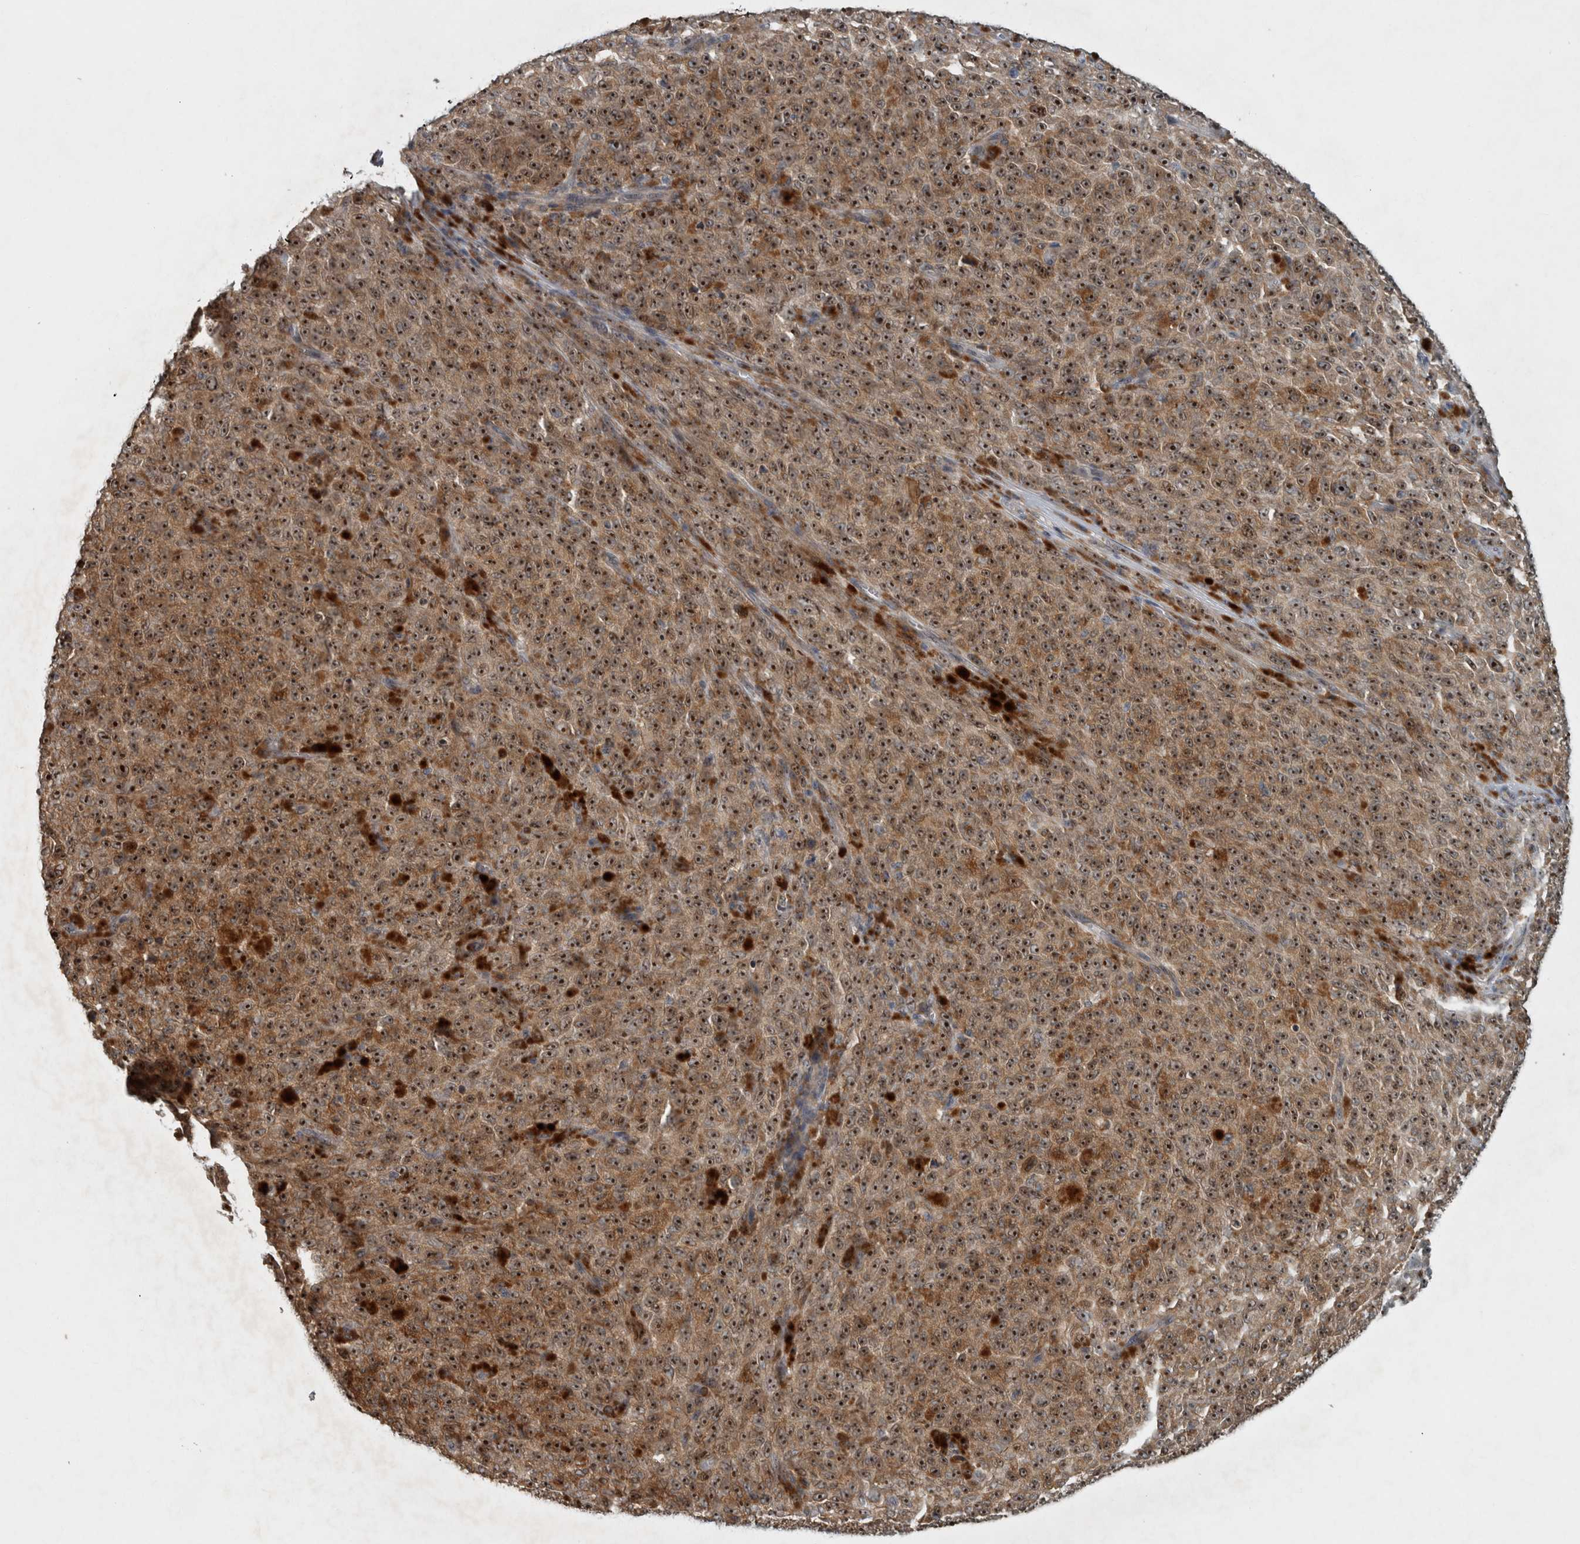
{"staining": {"intensity": "moderate", "quantity": ">75%", "location": "cytoplasmic/membranous,nuclear"}, "tissue": "melanoma", "cell_type": "Tumor cells", "image_type": "cancer", "snomed": [{"axis": "morphology", "description": "Malignant melanoma, NOS"}, {"axis": "topography", "description": "Skin"}], "caption": "DAB (3,3'-diaminobenzidine) immunohistochemical staining of melanoma shows moderate cytoplasmic/membranous and nuclear protein expression in about >75% of tumor cells.", "gene": "GPR137B", "patient": {"sex": "female", "age": 82}}